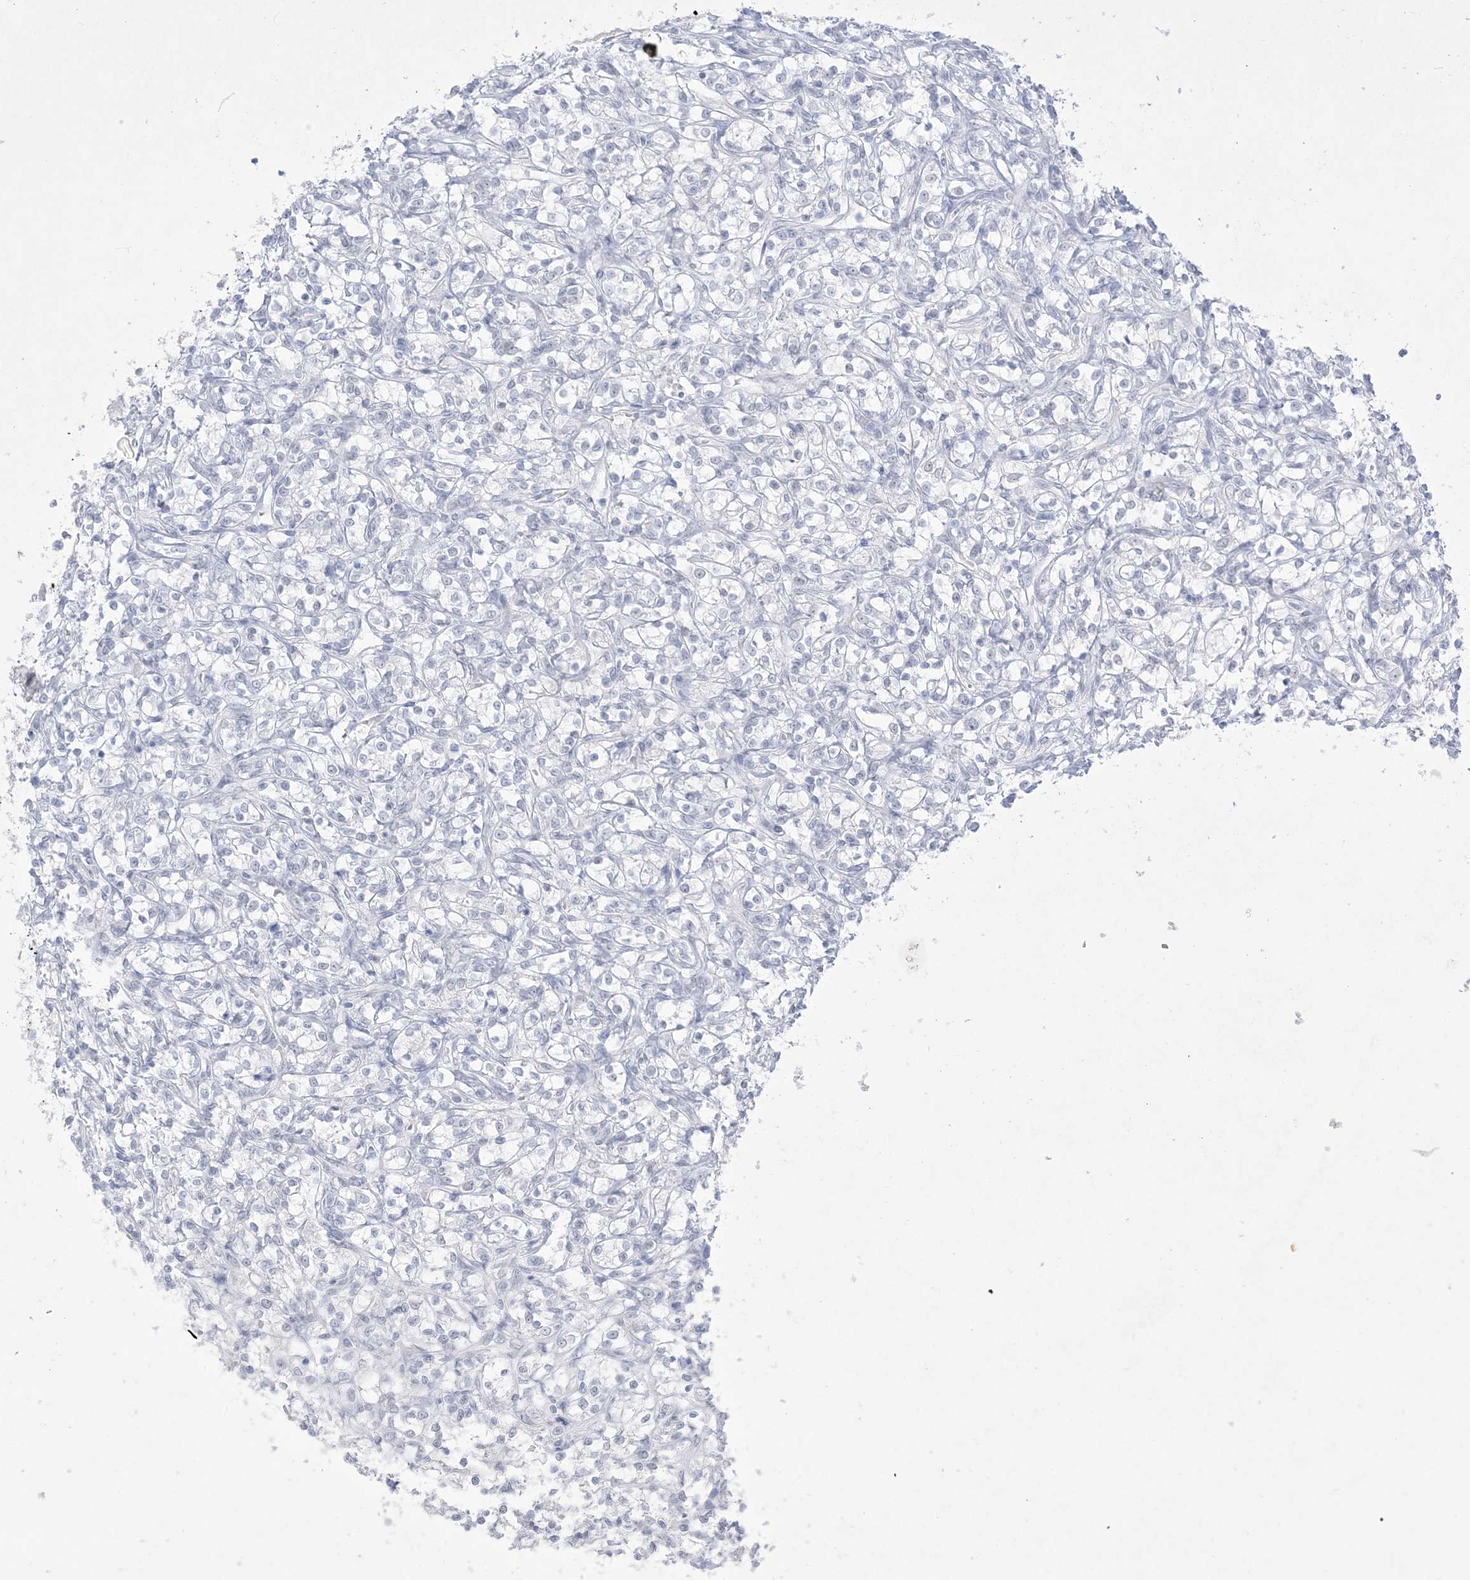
{"staining": {"intensity": "negative", "quantity": "none", "location": "none"}, "tissue": "renal cancer", "cell_type": "Tumor cells", "image_type": "cancer", "snomed": [{"axis": "morphology", "description": "Adenocarcinoma, NOS"}, {"axis": "topography", "description": "Kidney"}], "caption": "Human renal cancer stained for a protein using immunohistochemistry (IHC) displays no expression in tumor cells.", "gene": "HOMEZ", "patient": {"sex": "female", "age": 69}}